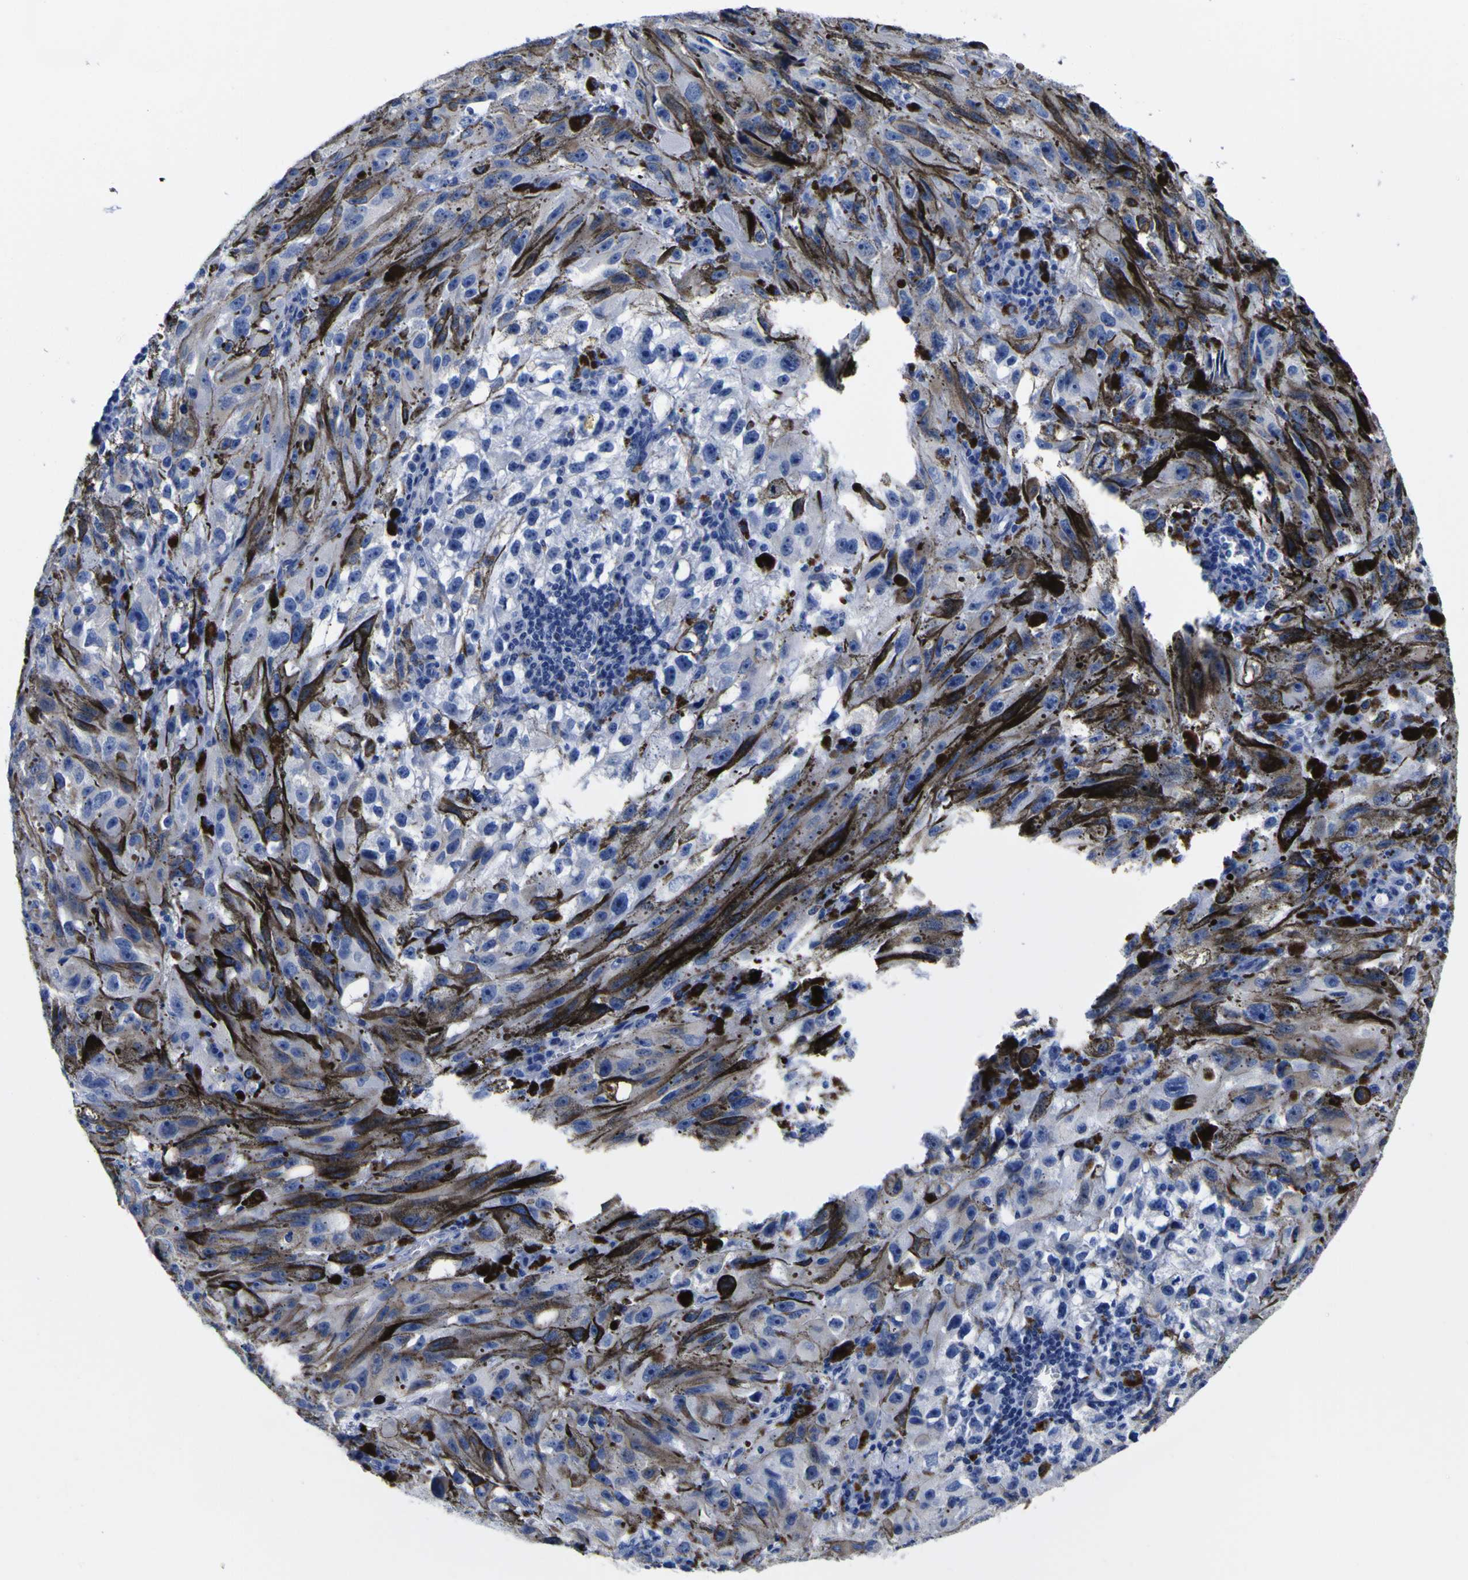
{"staining": {"intensity": "moderate", "quantity": "25%-75%", "location": "cytoplasmic/membranous"}, "tissue": "melanoma", "cell_type": "Tumor cells", "image_type": "cancer", "snomed": [{"axis": "morphology", "description": "Malignant melanoma, NOS"}, {"axis": "topography", "description": "Skin"}], "caption": "Moderate cytoplasmic/membranous protein positivity is appreciated in approximately 25%-75% of tumor cells in malignant melanoma.", "gene": "HLA-DQA1", "patient": {"sex": "female", "age": 104}}